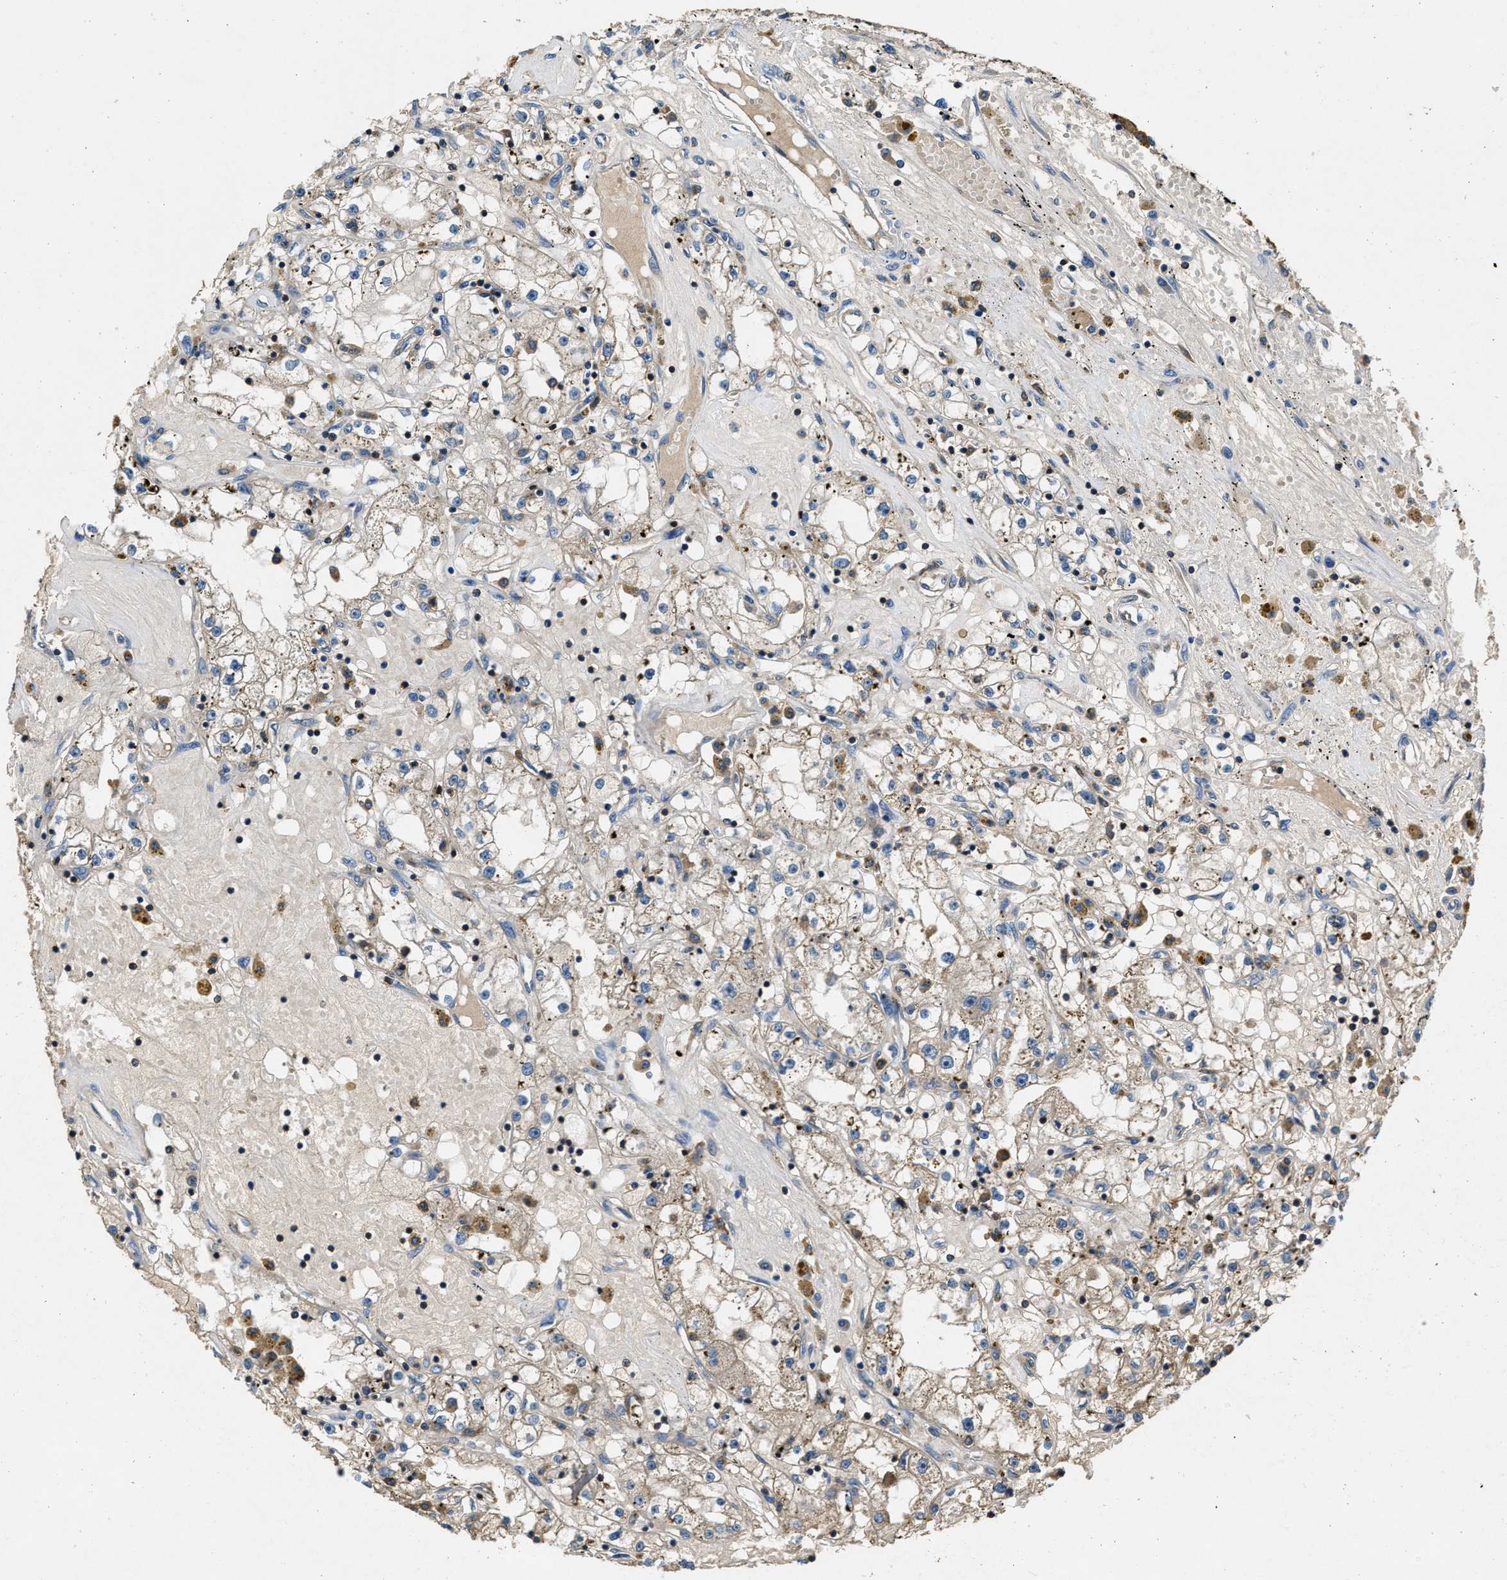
{"staining": {"intensity": "weak", "quantity": "<25%", "location": "cytoplasmic/membranous"}, "tissue": "renal cancer", "cell_type": "Tumor cells", "image_type": "cancer", "snomed": [{"axis": "morphology", "description": "Adenocarcinoma, NOS"}, {"axis": "topography", "description": "Kidney"}], "caption": "Renal cancer stained for a protein using immunohistochemistry shows no staining tumor cells.", "gene": "BLOC1S1", "patient": {"sex": "male", "age": 56}}